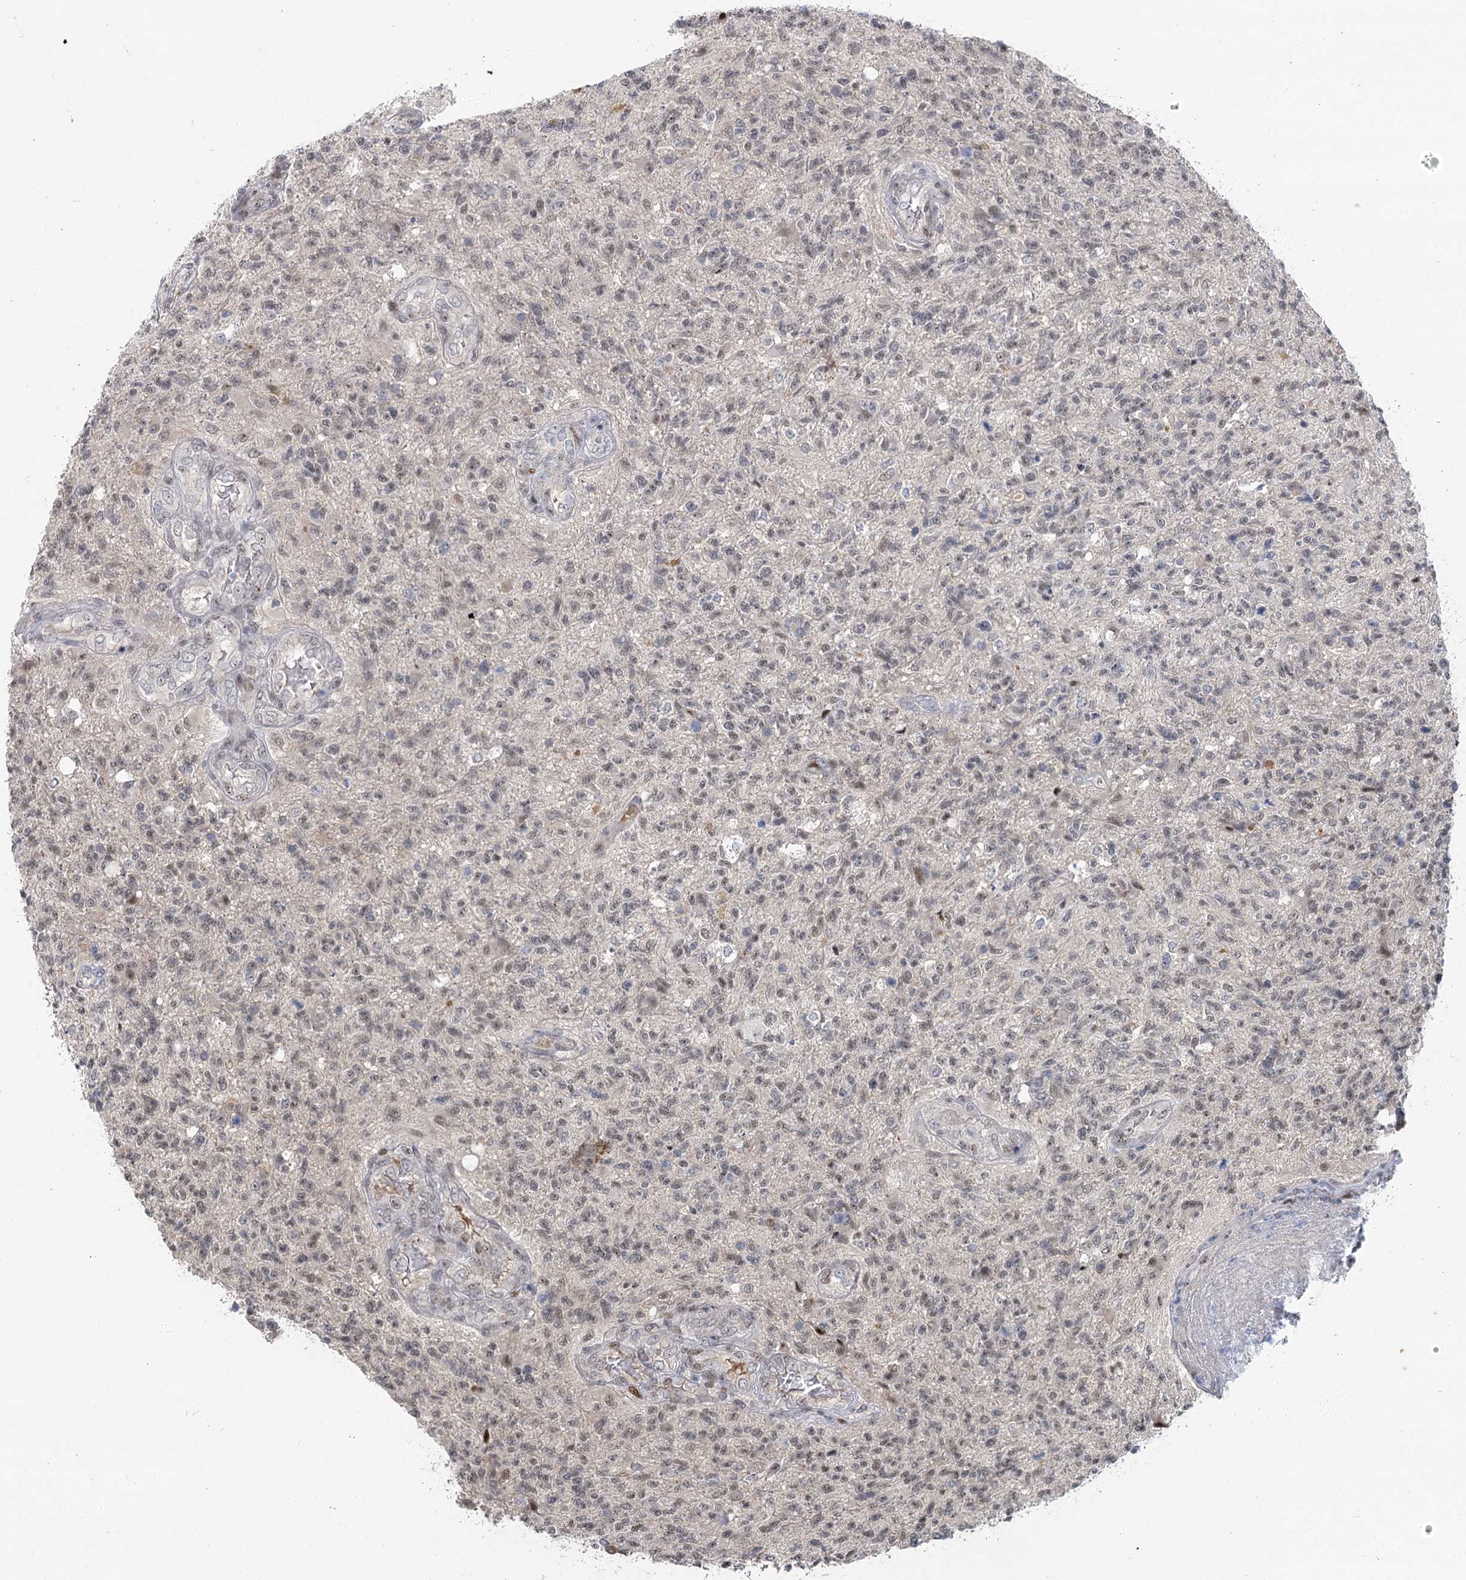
{"staining": {"intensity": "weak", "quantity": "<25%", "location": "nuclear"}, "tissue": "glioma", "cell_type": "Tumor cells", "image_type": "cancer", "snomed": [{"axis": "morphology", "description": "Glioma, malignant, High grade"}, {"axis": "topography", "description": "Brain"}], "caption": "Tumor cells show no significant positivity in high-grade glioma (malignant).", "gene": "IL11RA", "patient": {"sex": "male", "age": 56}}